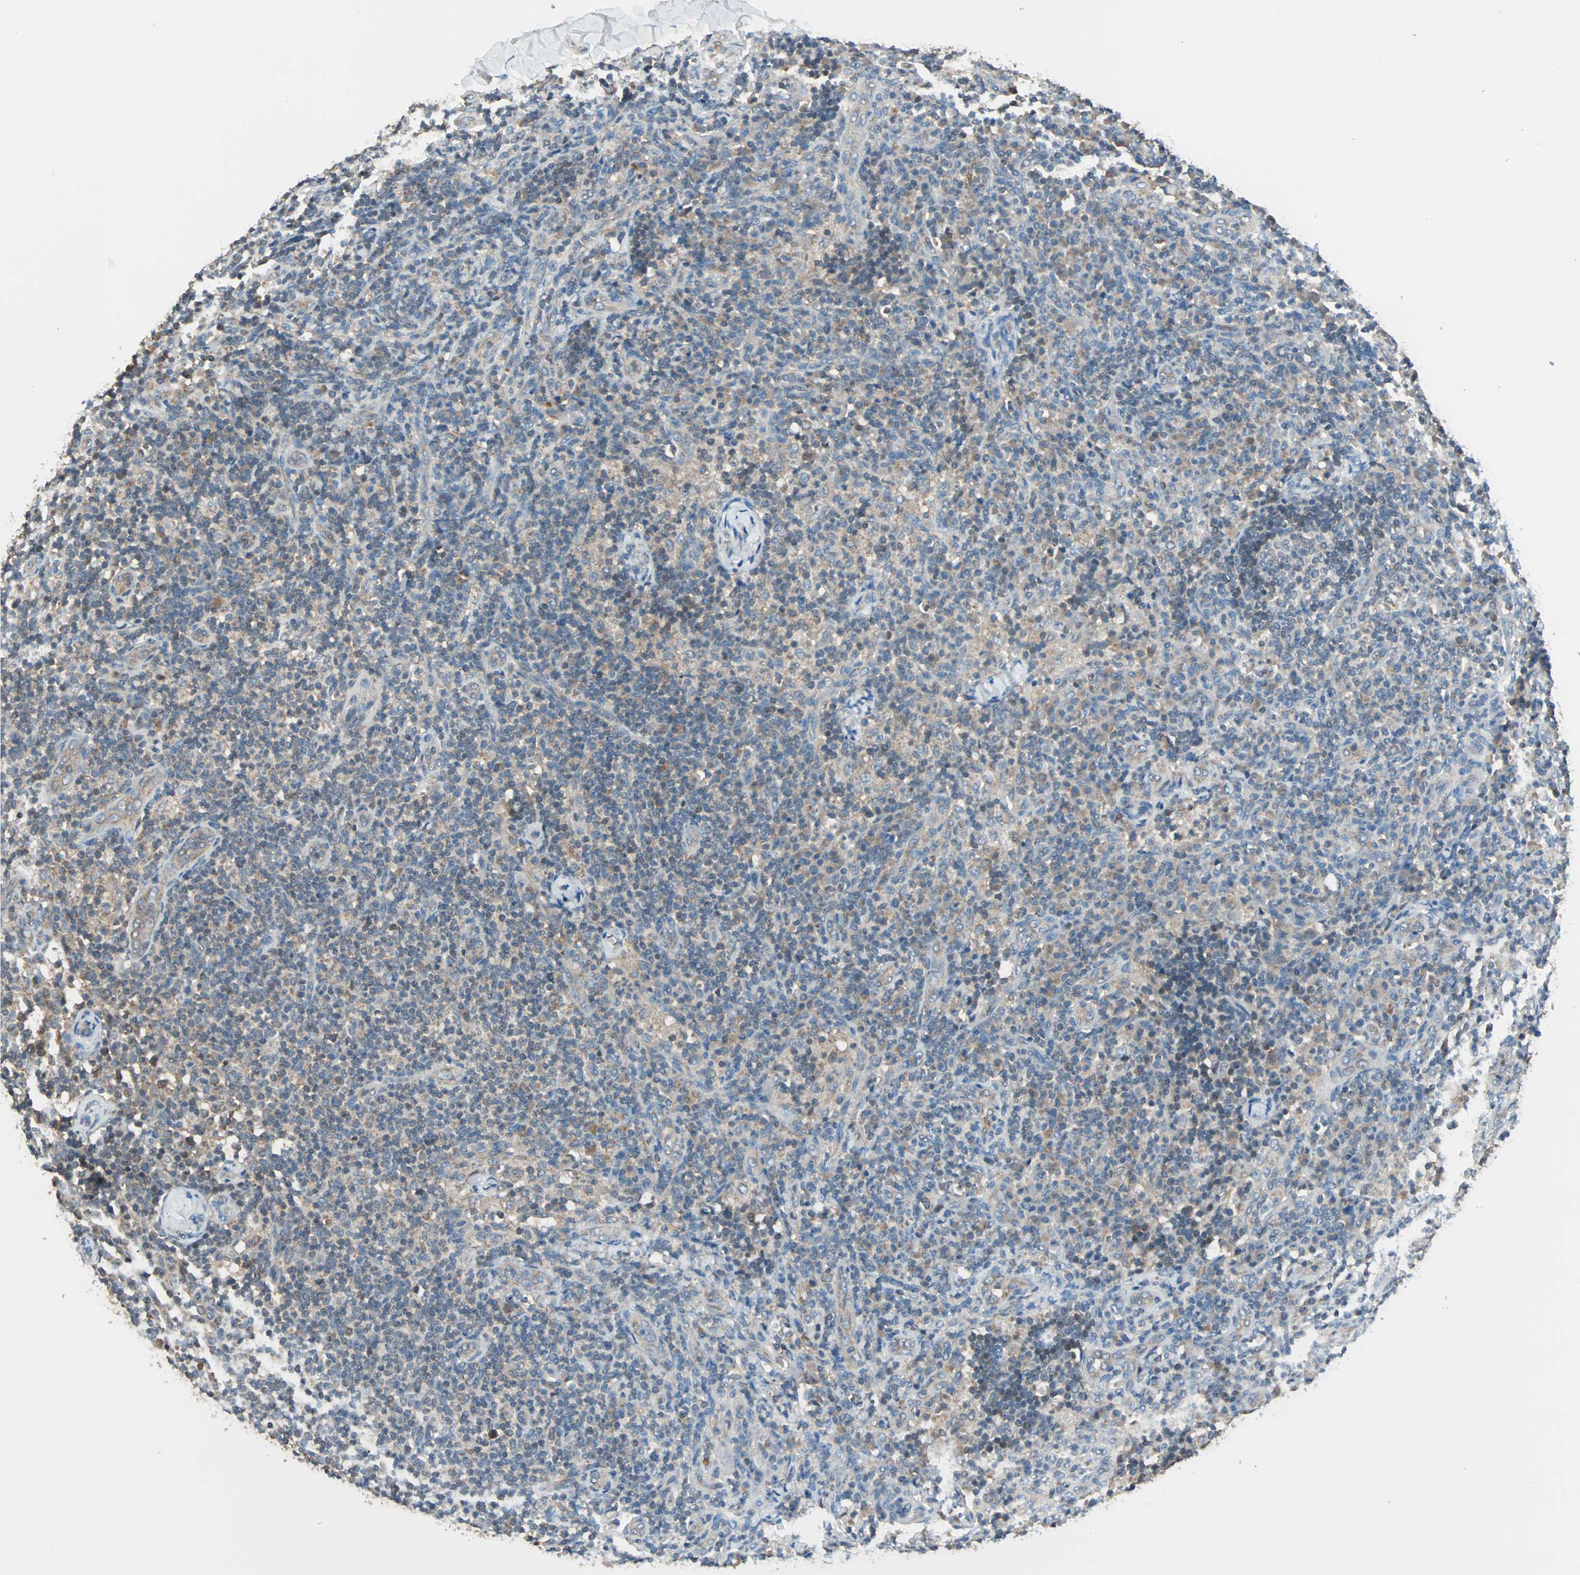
{"staining": {"intensity": "moderate", "quantity": ">75%", "location": "cytoplasmic/membranous"}, "tissue": "lymph node", "cell_type": "Germinal center cells", "image_type": "normal", "snomed": [{"axis": "morphology", "description": "Normal tissue, NOS"}, {"axis": "morphology", "description": "Inflammation, NOS"}, {"axis": "topography", "description": "Lymph node"}], "caption": "Lymph node stained with immunohistochemistry (IHC) shows moderate cytoplasmic/membranous positivity in about >75% of germinal center cells. Immunohistochemistry stains the protein of interest in brown and the nuclei are stained blue.", "gene": "MAP3K21", "patient": {"sex": "male", "age": 46}}